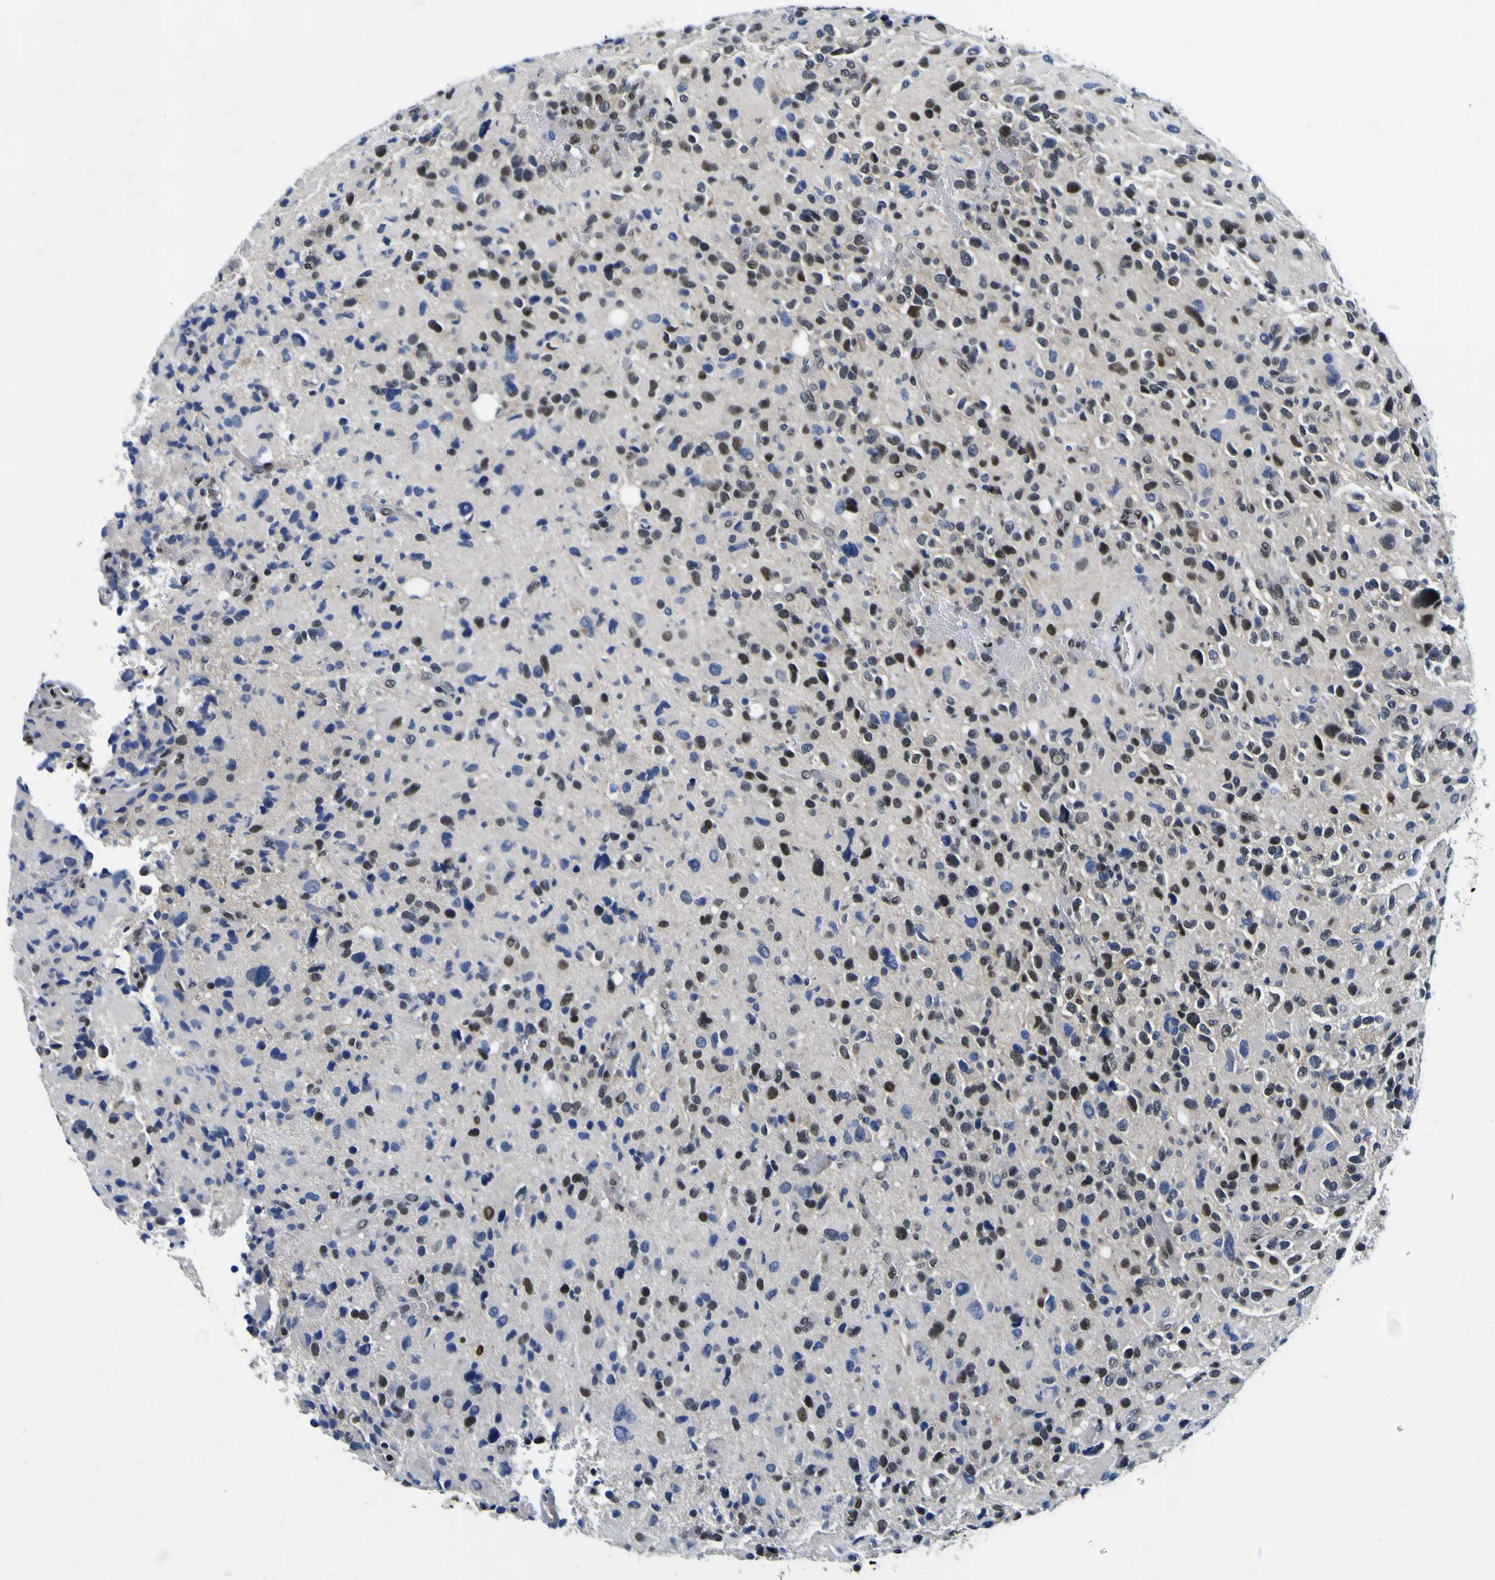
{"staining": {"intensity": "strong", "quantity": "25%-75%", "location": "nuclear"}, "tissue": "glioma", "cell_type": "Tumor cells", "image_type": "cancer", "snomed": [{"axis": "morphology", "description": "Glioma, malignant, High grade"}, {"axis": "topography", "description": "Brain"}], "caption": "IHC (DAB) staining of human malignant glioma (high-grade) displays strong nuclear protein positivity in approximately 25%-75% of tumor cells. (Stains: DAB (3,3'-diaminobenzidine) in brown, nuclei in blue, Microscopy: brightfield microscopy at high magnification).", "gene": "CUL4B", "patient": {"sex": "male", "age": 48}}